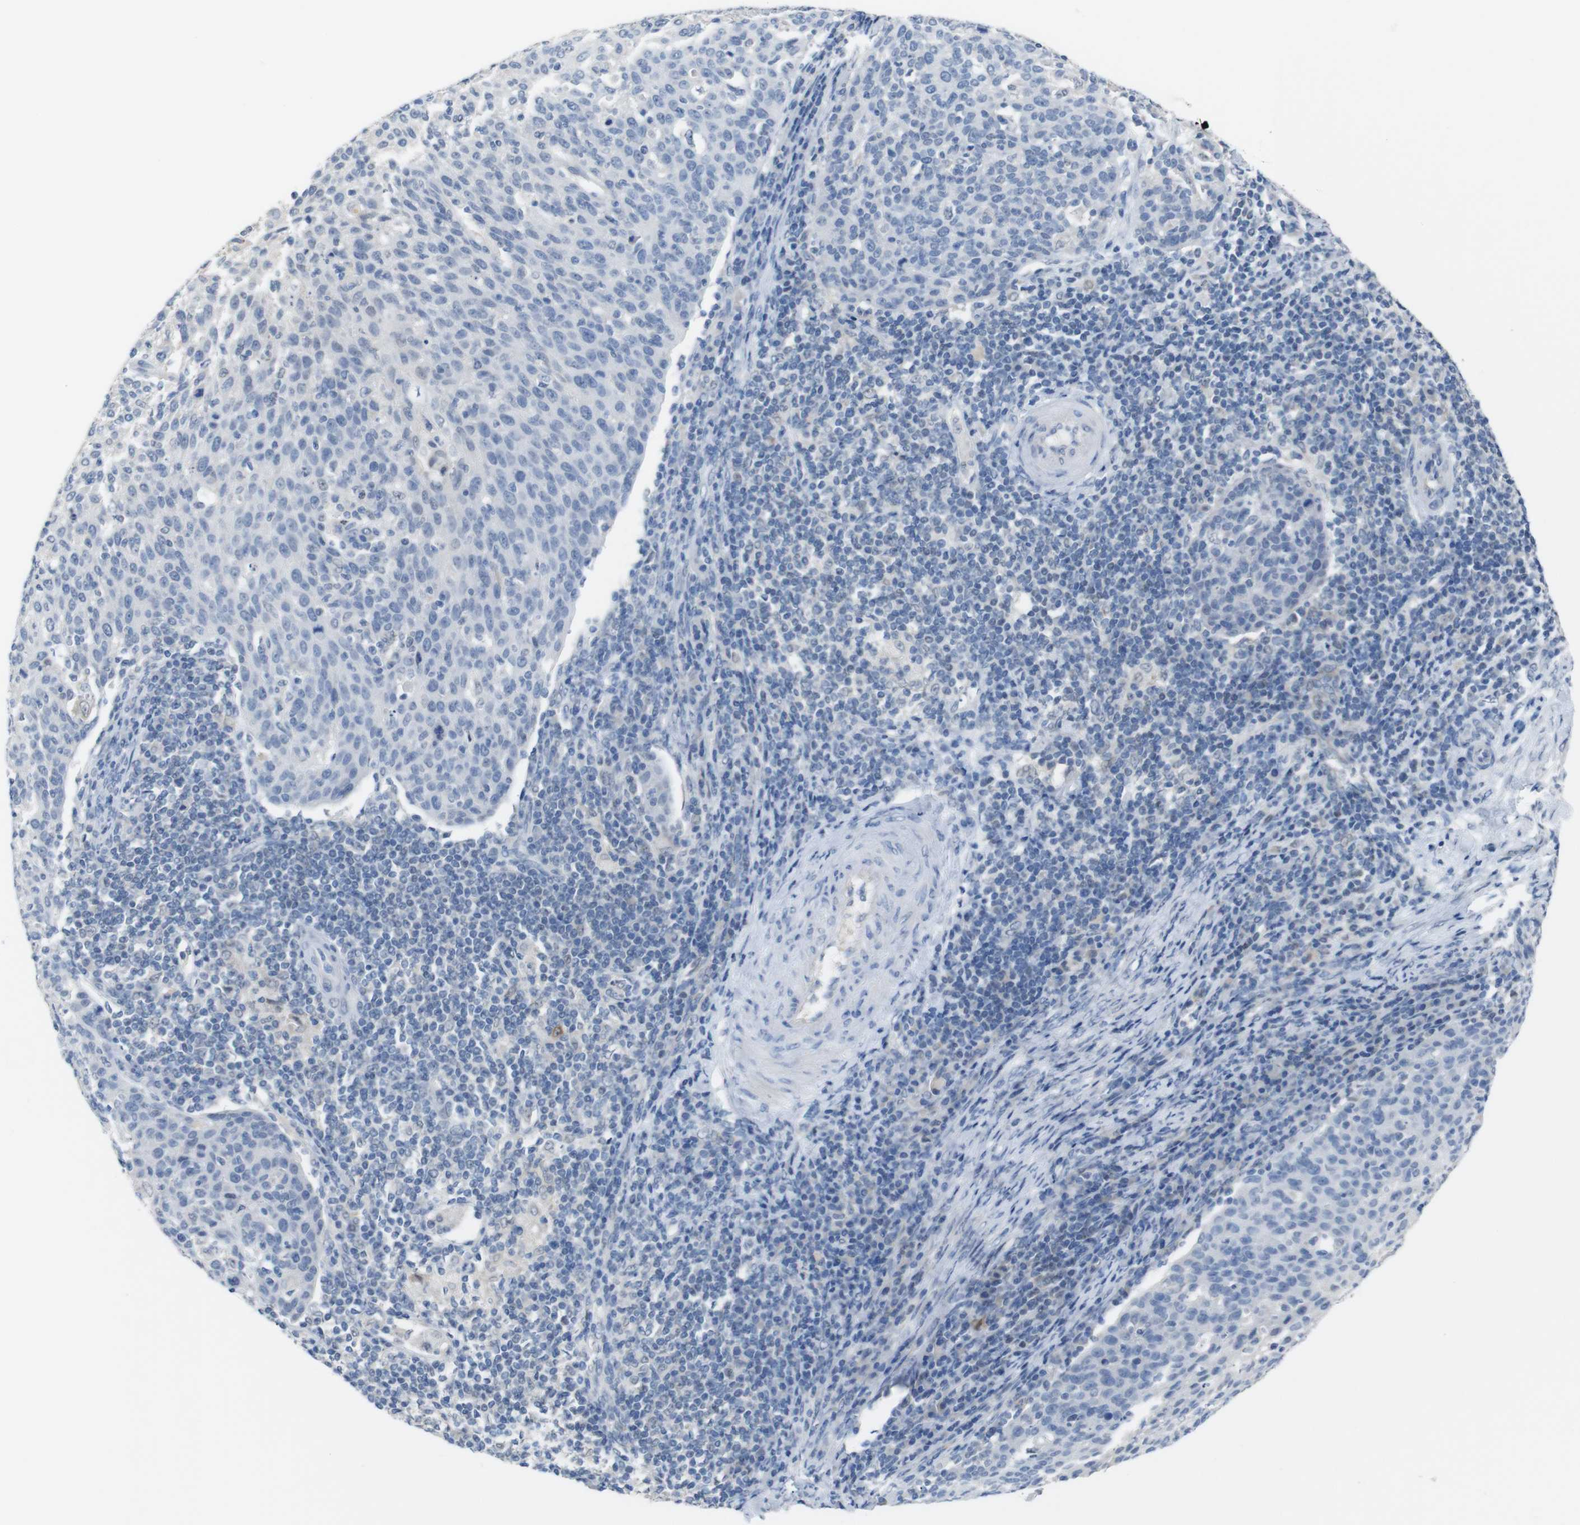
{"staining": {"intensity": "weak", "quantity": "<25%", "location": "cytoplasmic/membranous"}, "tissue": "cervical cancer", "cell_type": "Tumor cells", "image_type": "cancer", "snomed": [{"axis": "morphology", "description": "Squamous cell carcinoma, NOS"}, {"axis": "topography", "description": "Cervix"}], "caption": "Tumor cells are negative for brown protein staining in squamous cell carcinoma (cervical).", "gene": "CHRM5", "patient": {"sex": "female", "age": 38}}